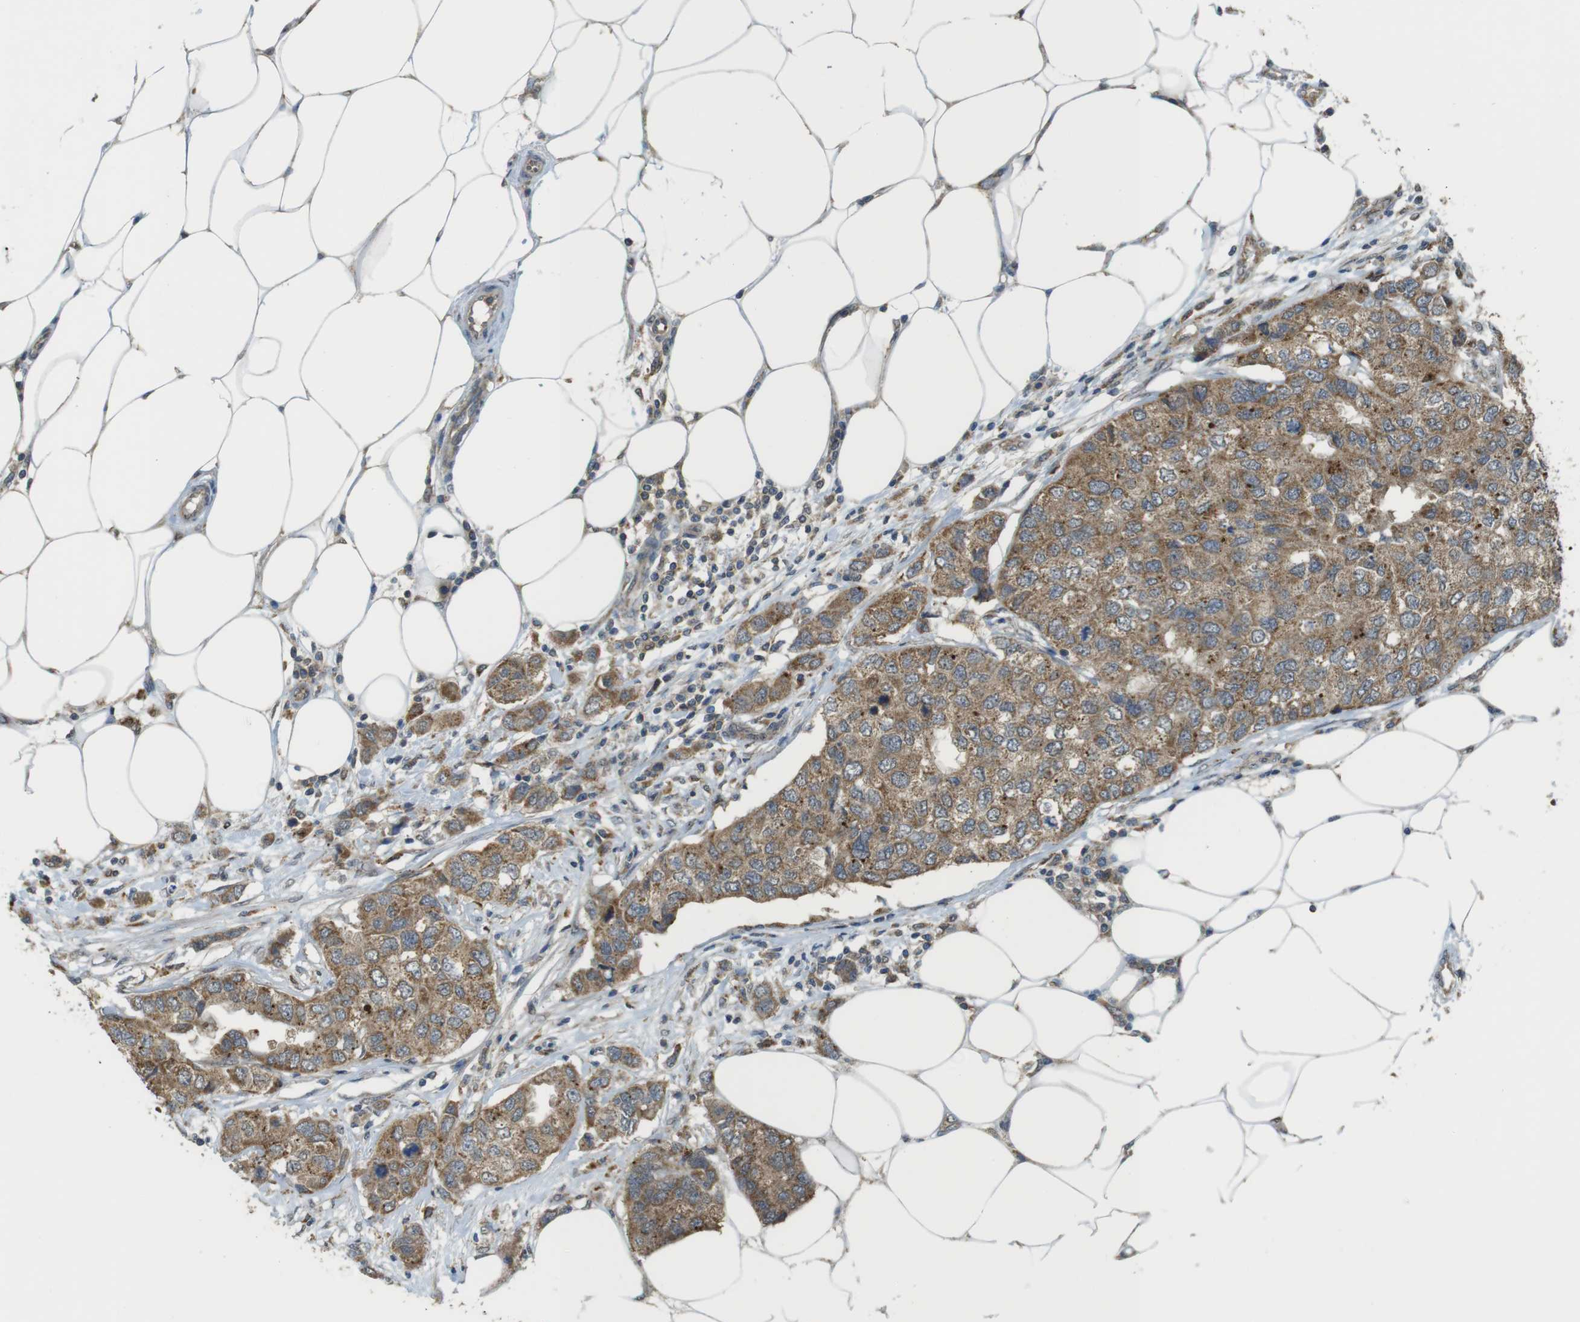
{"staining": {"intensity": "moderate", "quantity": ">75%", "location": "cytoplasmic/membranous"}, "tissue": "breast cancer", "cell_type": "Tumor cells", "image_type": "cancer", "snomed": [{"axis": "morphology", "description": "Duct carcinoma"}, {"axis": "topography", "description": "Breast"}], "caption": "Immunohistochemistry of human infiltrating ductal carcinoma (breast) exhibits medium levels of moderate cytoplasmic/membranous positivity in about >75% of tumor cells. (DAB (3,3'-diaminobenzidine) IHC with brightfield microscopy, high magnification).", "gene": "BRI3BP", "patient": {"sex": "female", "age": 50}}